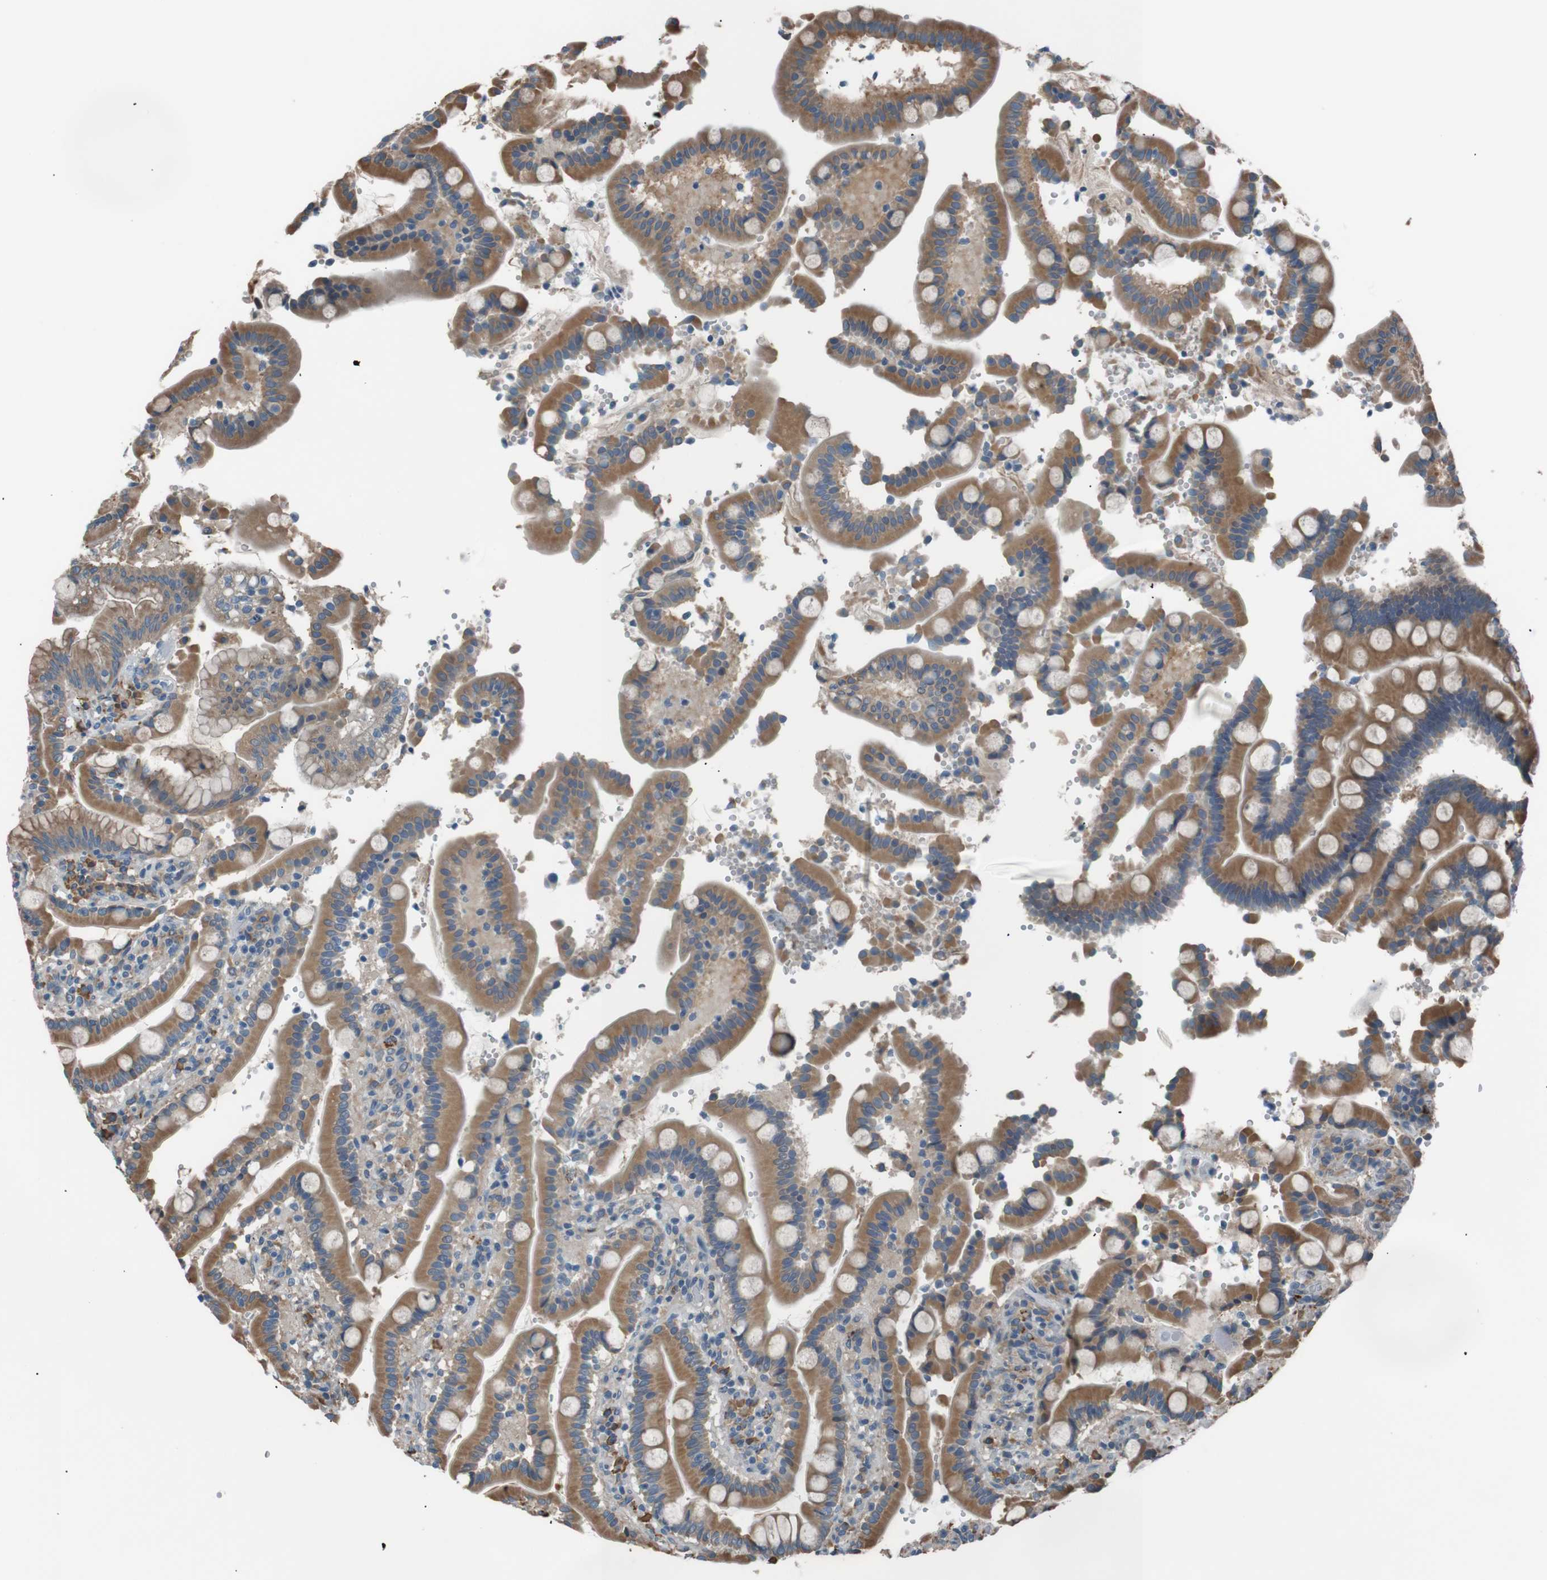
{"staining": {"intensity": "moderate", "quantity": ">75%", "location": "cytoplasmic/membranous"}, "tissue": "duodenum", "cell_type": "Glandular cells", "image_type": "normal", "snomed": [{"axis": "morphology", "description": "Normal tissue, NOS"}, {"axis": "topography", "description": "Small intestine, NOS"}], "caption": "IHC micrograph of unremarkable human duodenum stained for a protein (brown), which reveals medium levels of moderate cytoplasmic/membranous positivity in about >75% of glandular cells.", "gene": "SIGMAR1", "patient": {"sex": "female", "age": 71}}